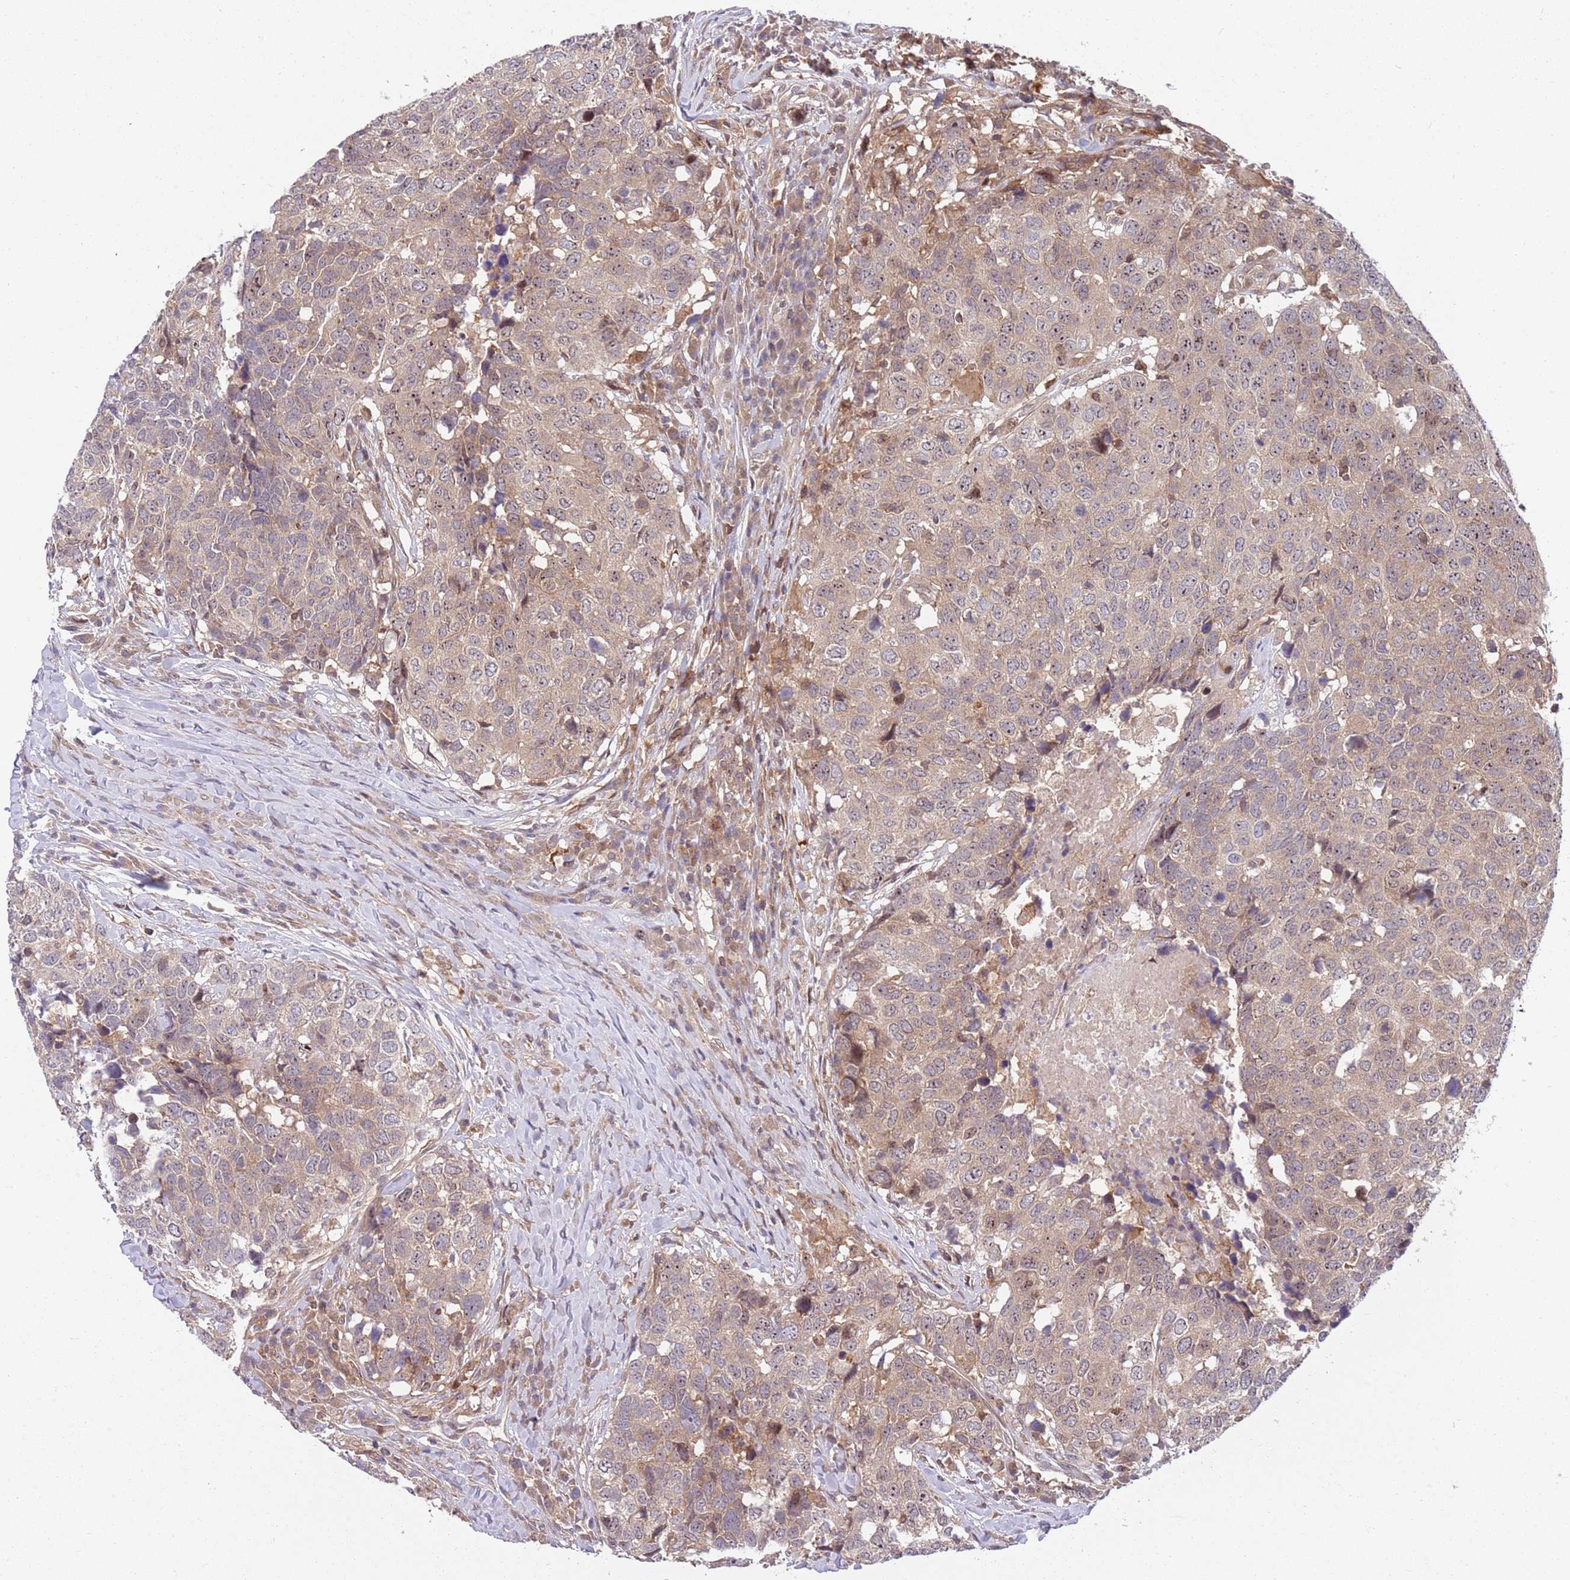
{"staining": {"intensity": "moderate", "quantity": "25%-75%", "location": "cytoplasmic/membranous,nuclear"}, "tissue": "head and neck cancer", "cell_type": "Tumor cells", "image_type": "cancer", "snomed": [{"axis": "morphology", "description": "Normal tissue, NOS"}, {"axis": "morphology", "description": "Squamous cell carcinoma, NOS"}, {"axis": "topography", "description": "Skeletal muscle"}, {"axis": "topography", "description": "Vascular tissue"}, {"axis": "topography", "description": "Peripheral nerve tissue"}, {"axis": "topography", "description": "Head-Neck"}], "caption": "Tumor cells reveal medium levels of moderate cytoplasmic/membranous and nuclear expression in about 25%-75% of cells in head and neck cancer (squamous cell carcinoma). (DAB = brown stain, brightfield microscopy at high magnification).", "gene": "GGA1", "patient": {"sex": "male", "age": 66}}